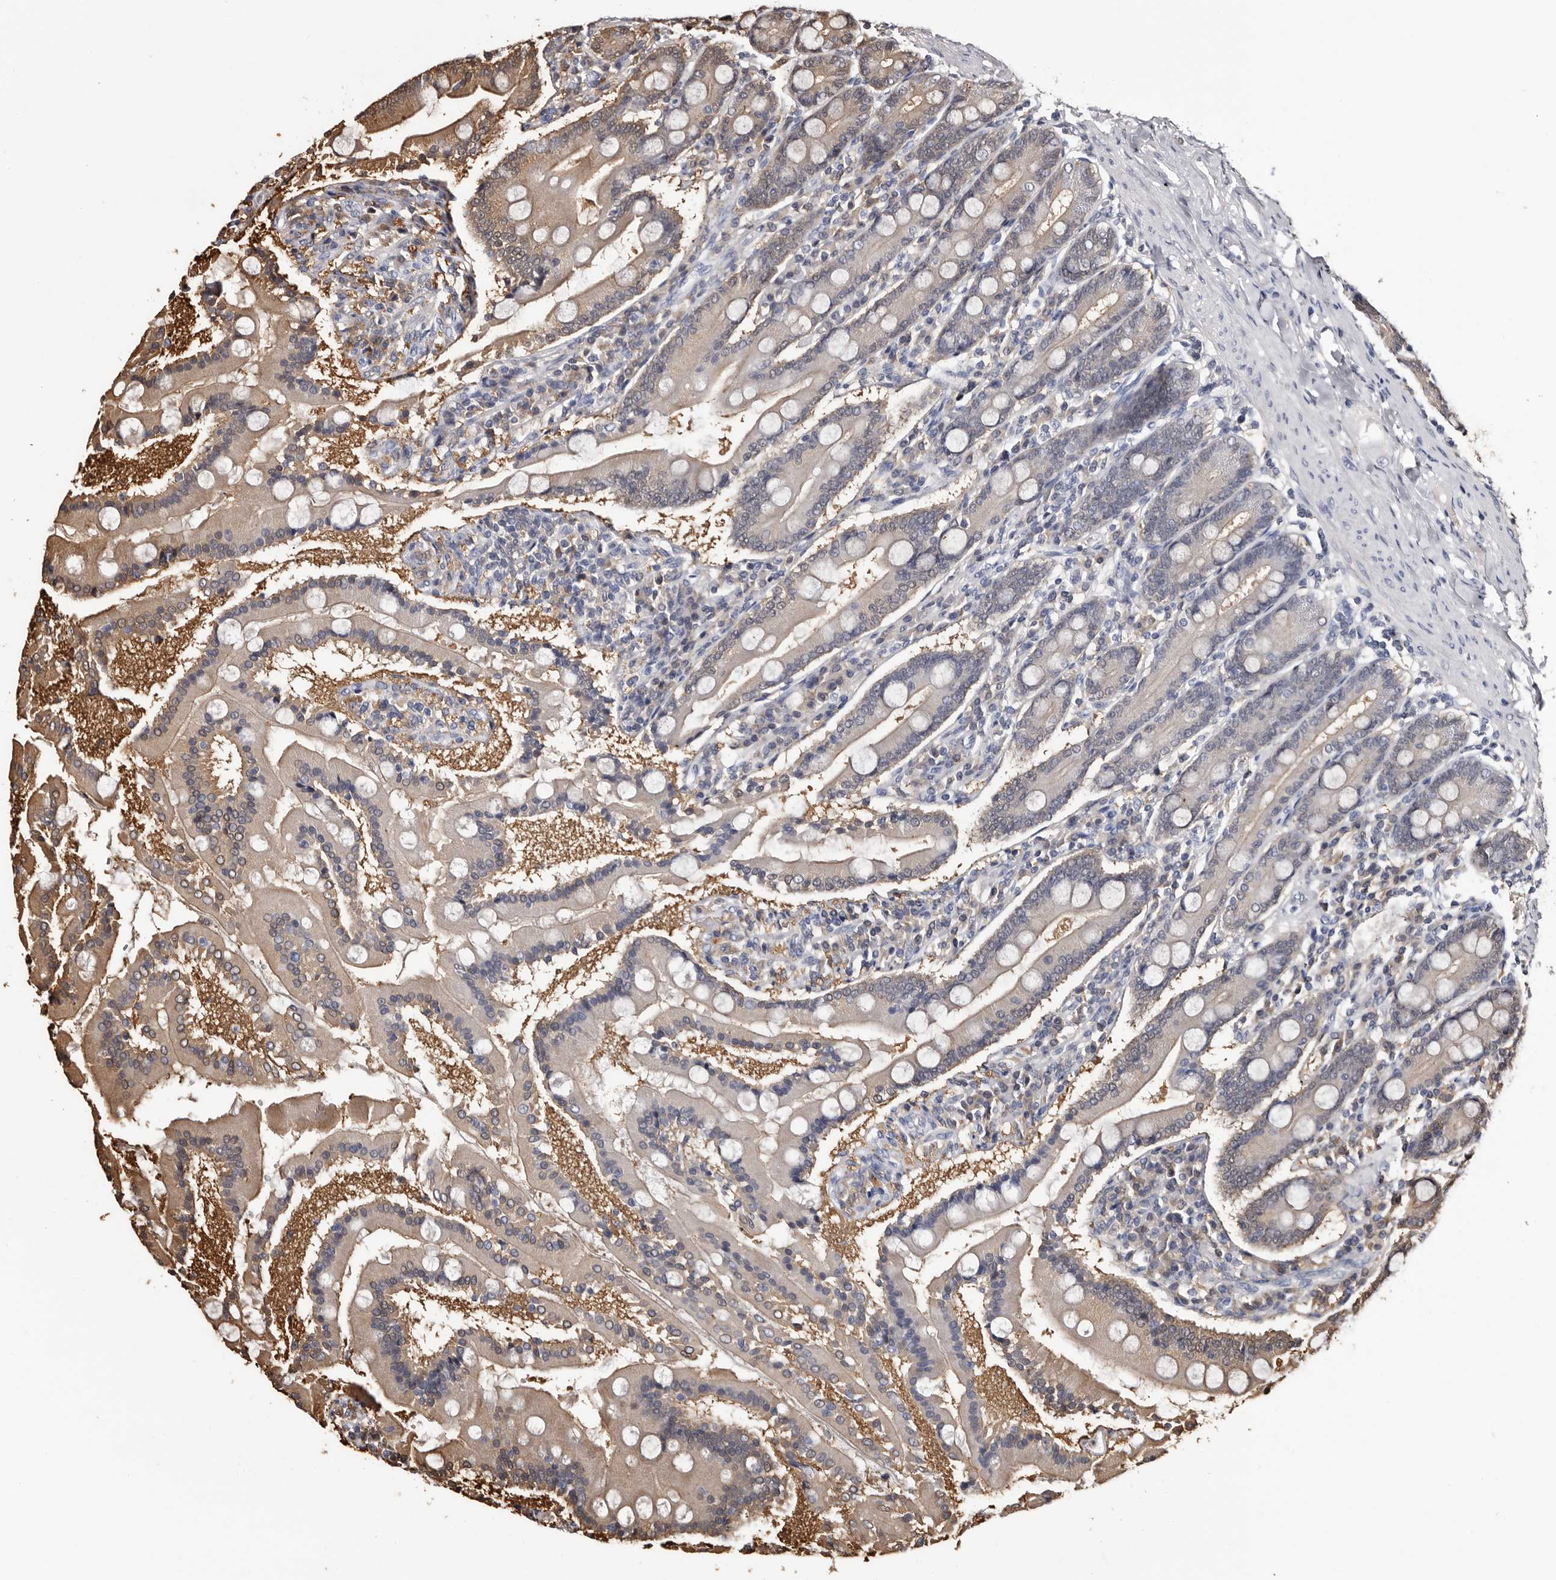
{"staining": {"intensity": "moderate", "quantity": "25%-75%", "location": "cytoplasmic/membranous,nuclear"}, "tissue": "duodenum", "cell_type": "Glandular cells", "image_type": "normal", "snomed": [{"axis": "morphology", "description": "Normal tissue, NOS"}, {"axis": "topography", "description": "Duodenum"}], "caption": "This photomicrograph shows immunohistochemistry (IHC) staining of benign human duodenum, with medium moderate cytoplasmic/membranous,nuclear expression in approximately 25%-75% of glandular cells.", "gene": "DNPH1", "patient": {"sex": "male", "age": 50}}